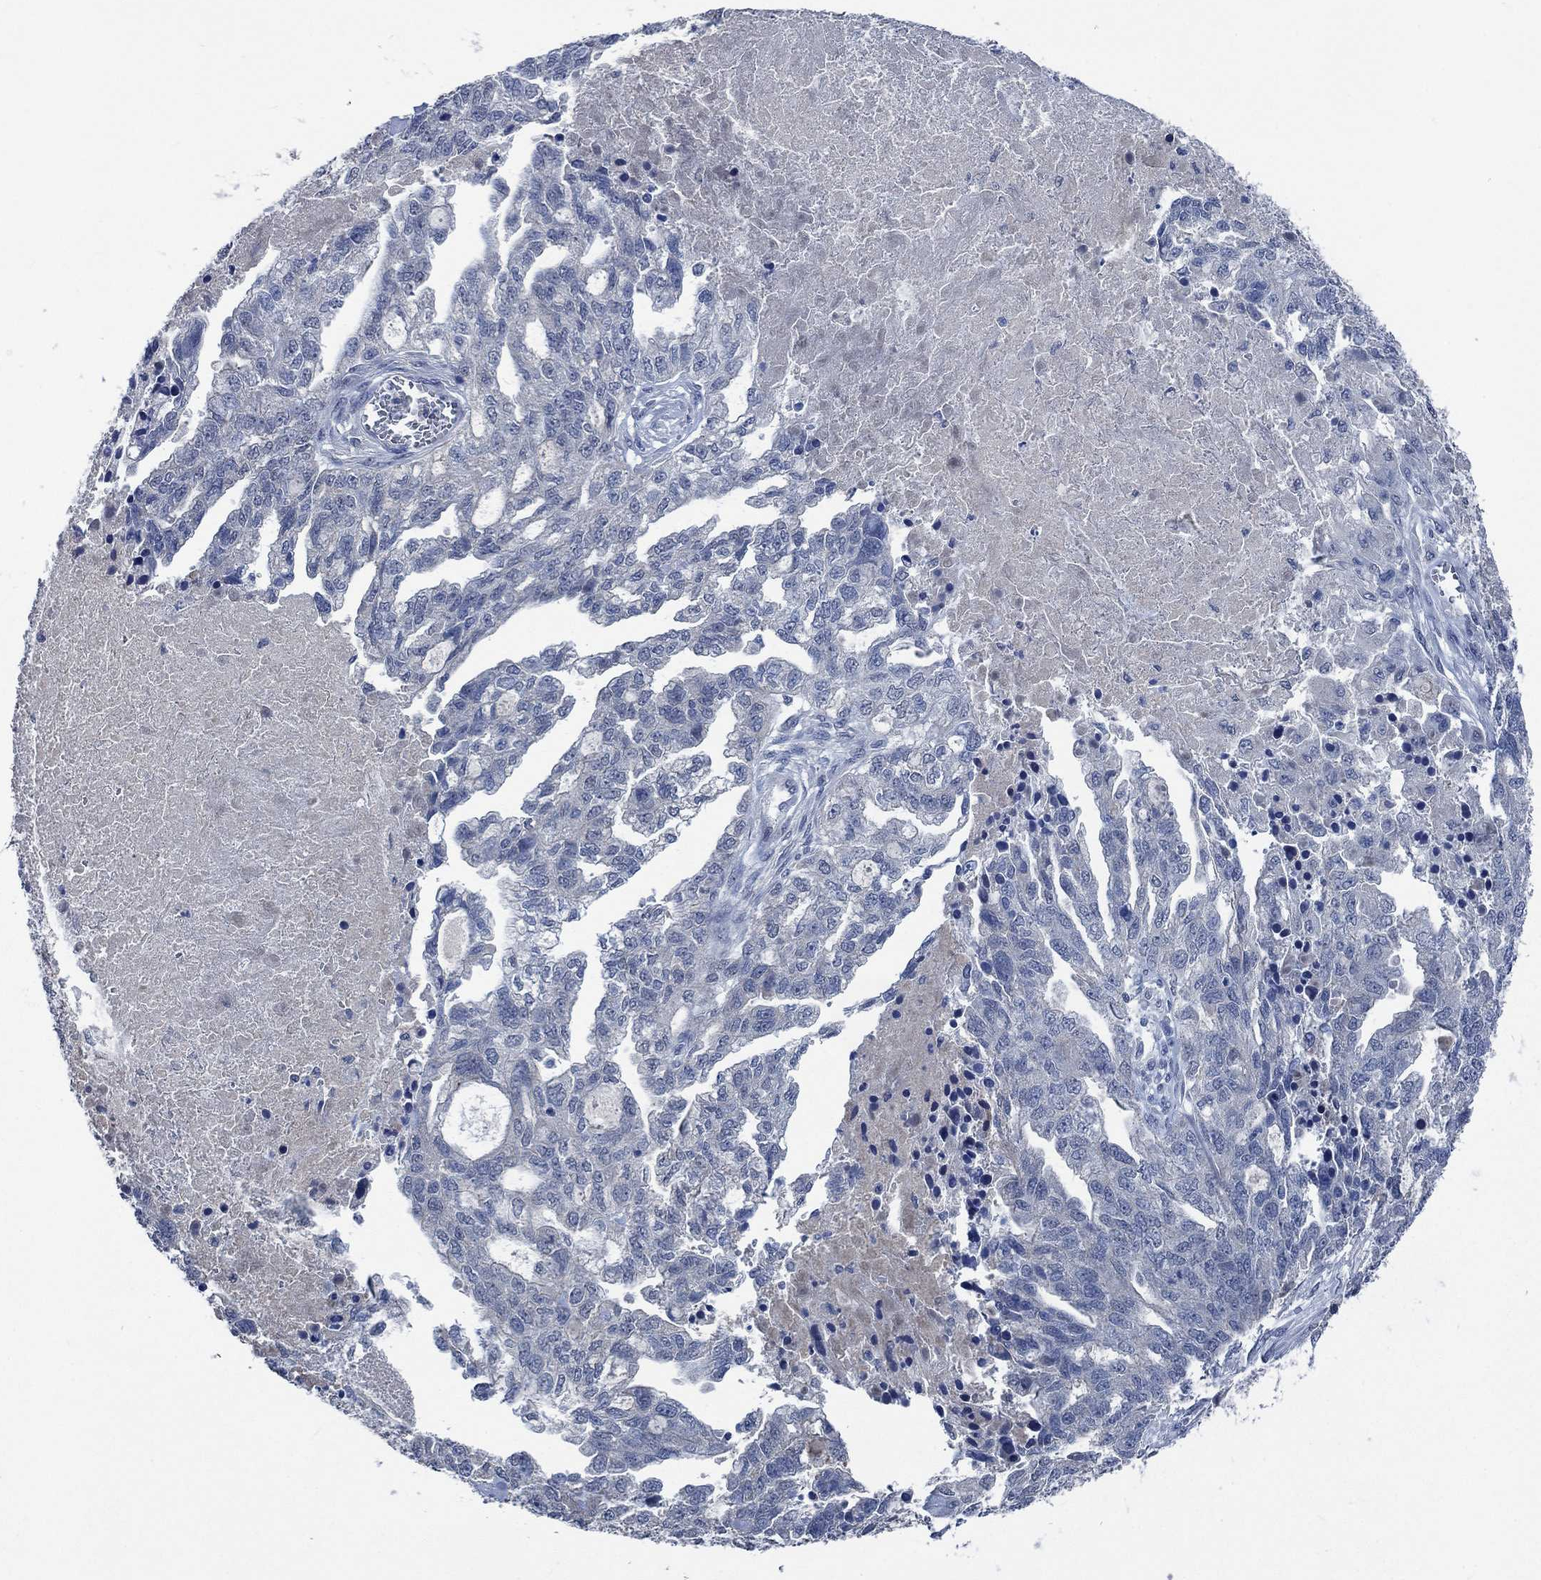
{"staining": {"intensity": "negative", "quantity": "none", "location": "none"}, "tissue": "ovarian cancer", "cell_type": "Tumor cells", "image_type": "cancer", "snomed": [{"axis": "morphology", "description": "Cystadenocarcinoma, serous, NOS"}, {"axis": "topography", "description": "Ovary"}], "caption": "The IHC histopathology image has no significant positivity in tumor cells of serous cystadenocarcinoma (ovarian) tissue.", "gene": "OBSCN", "patient": {"sex": "female", "age": 51}}